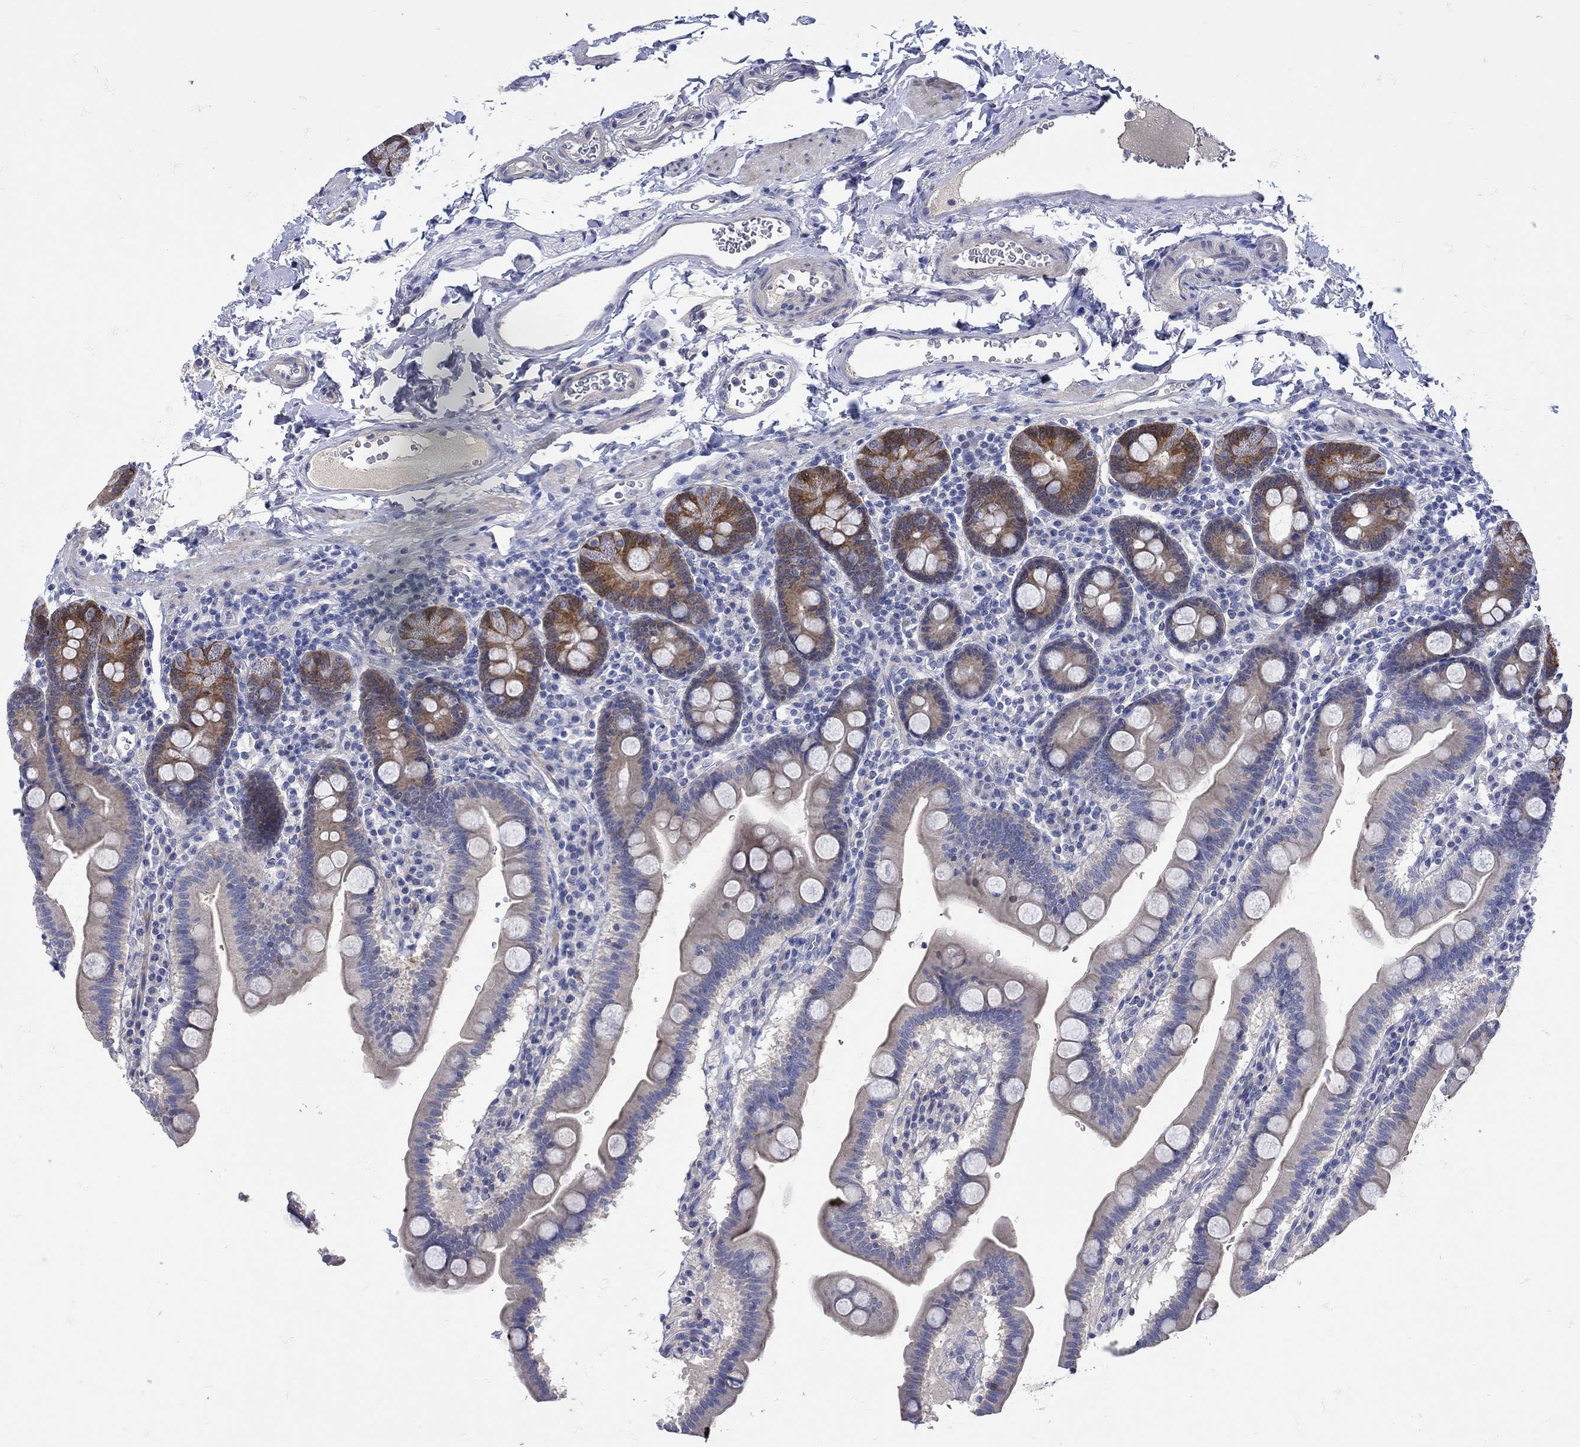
{"staining": {"intensity": "strong", "quantity": "<25%", "location": "cytoplasmic/membranous"}, "tissue": "duodenum", "cell_type": "Glandular cells", "image_type": "normal", "snomed": [{"axis": "morphology", "description": "Normal tissue, NOS"}, {"axis": "topography", "description": "Duodenum"}], "caption": "High-magnification brightfield microscopy of unremarkable duodenum stained with DAB (3,3'-diaminobenzidine) (brown) and counterstained with hematoxylin (blue). glandular cells exhibit strong cytoplasmic/membranous positivity is present in approximately<25% of cells.", "gene": "MSI1", "patient": {"sex": "male", "age": 59}}